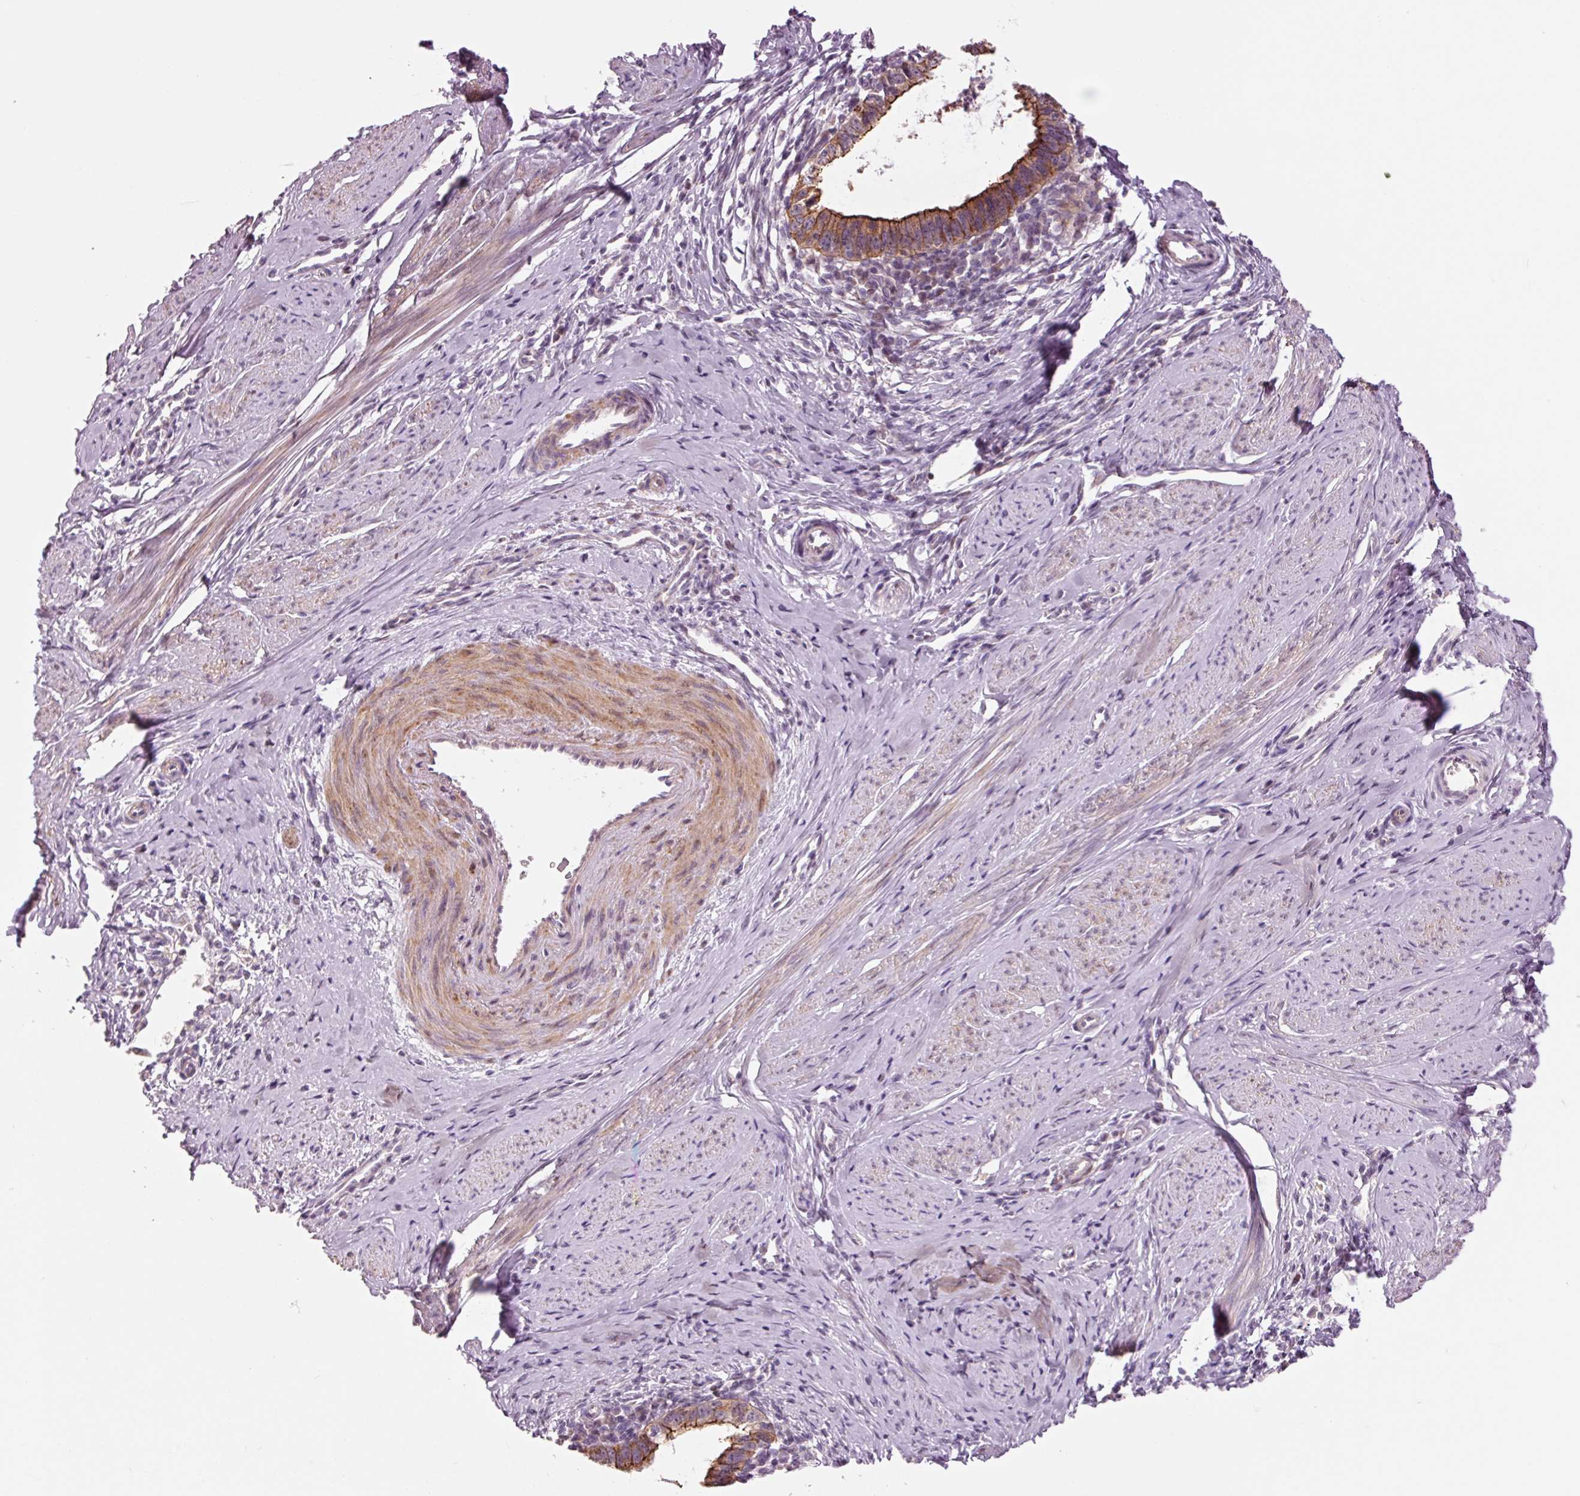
{"staining": {"intensity": "moderate", "quantity": ">75%", "location": "cytoplasmic/membranous"}, "tissue": "cervical cancer", "cell_type": "Tumor cells", "image_type": "cancer", "snomed": [{"axis": "morphology", "description": "Adenocarcinoma, NOS"}, {"axis": "topography", "description": "Cervix"}], "caption": "Protein expression analysis of human cervical cancer (adenocarcinoma) reveals moderate cytoplasmic/membranous positivity in about >75% of tumor cells.", "gene": "DAPP1", "patient": {"sex": "female", "age": 36}}